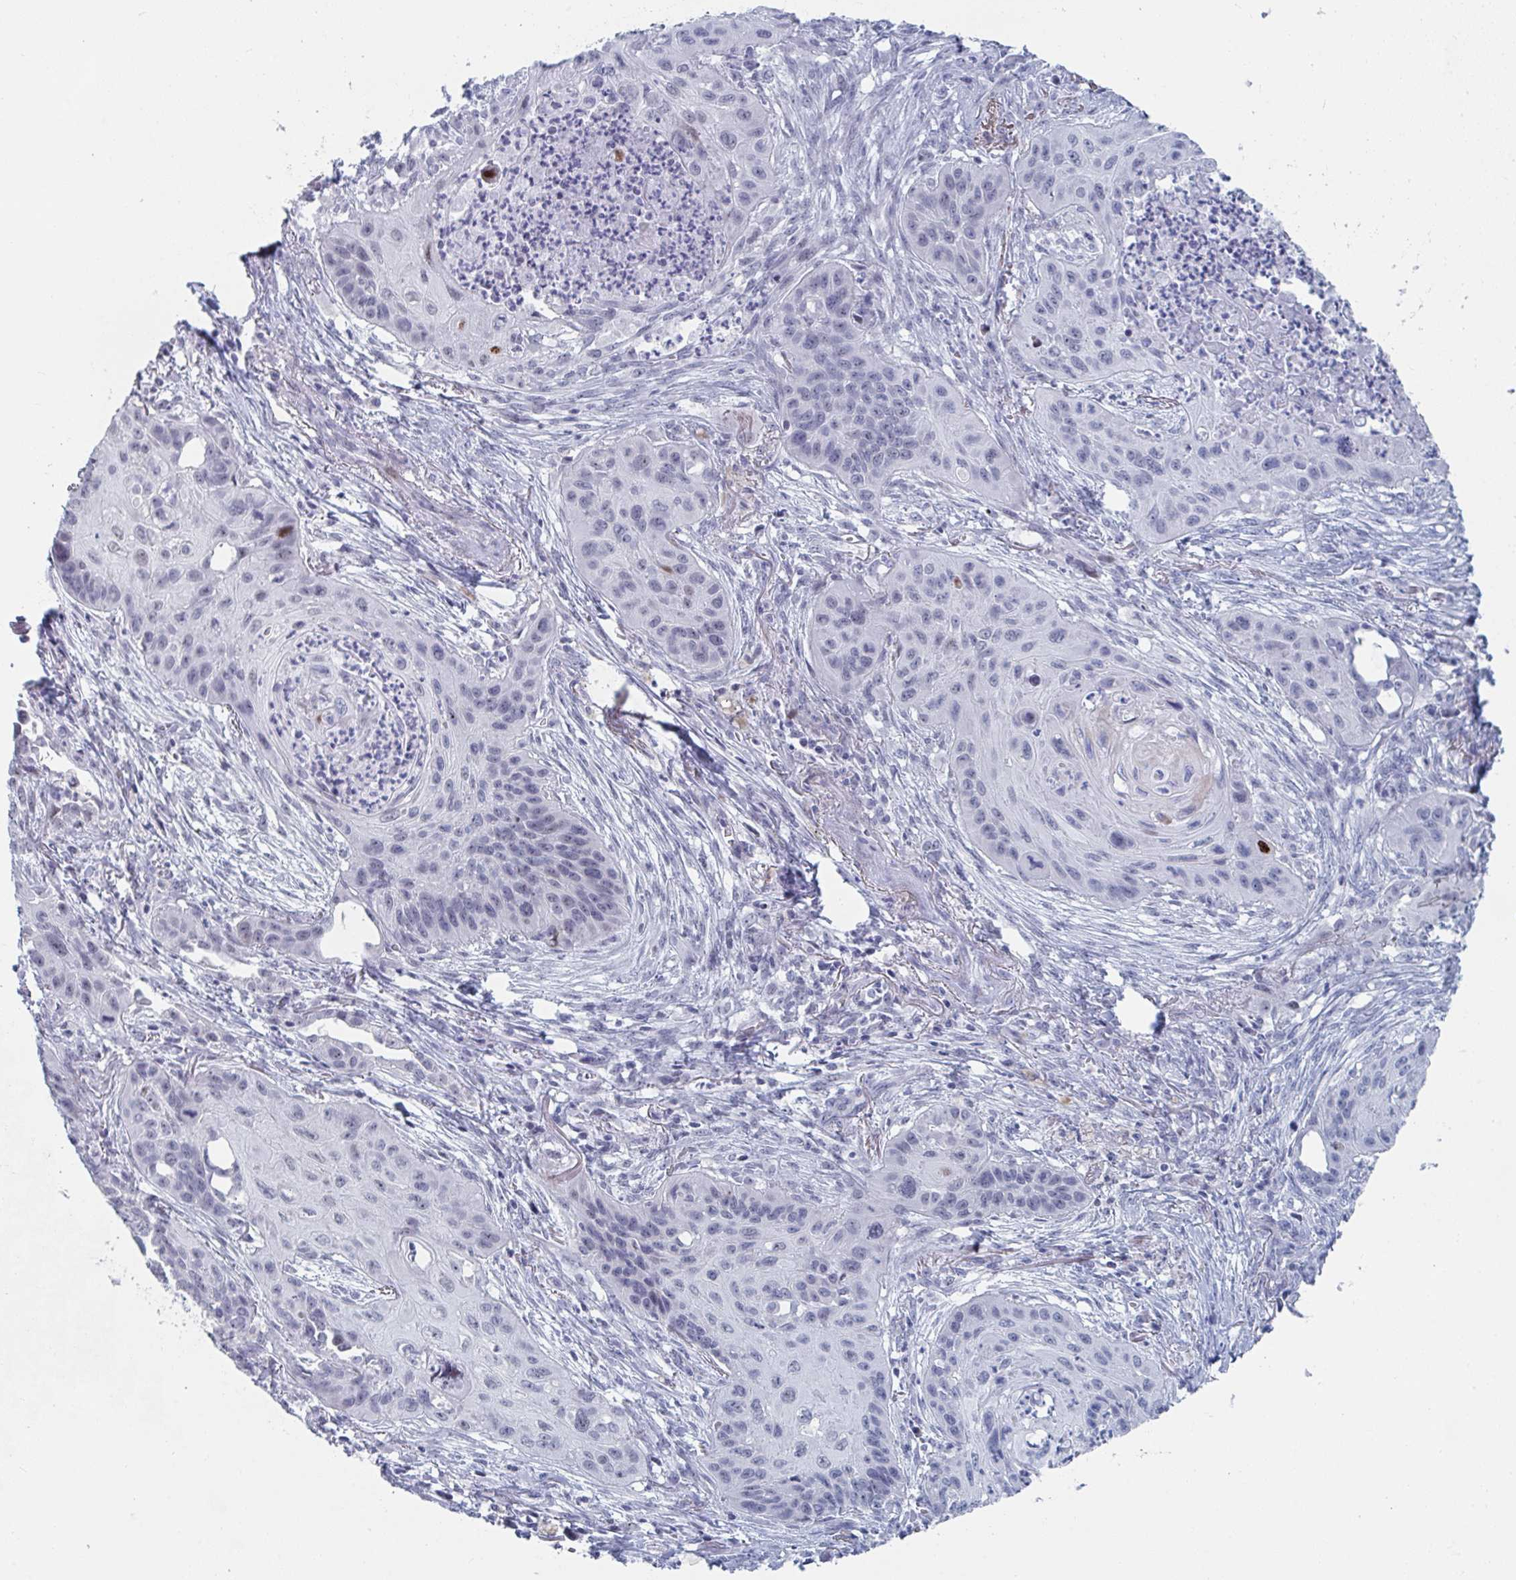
{"staining": {"intensity": "negative", "quantity": "none", "location": "none"}, "tissue": "lung cancer", "cell_type": "Tumor cells", "image_type": "cancer", "snomed": [{"axis": "morphology", "description": "Squamous cell carcinoma, NOS"}, {"axis": "topography", "description": "Lung"}], "caption": "A micrograph of lung cancer (squamous cell carcinoma) stained for a protein displays no brown staining in tumor cells.", "gene": "NR1H2", "patient": {"sex": "male", "age": 71}}